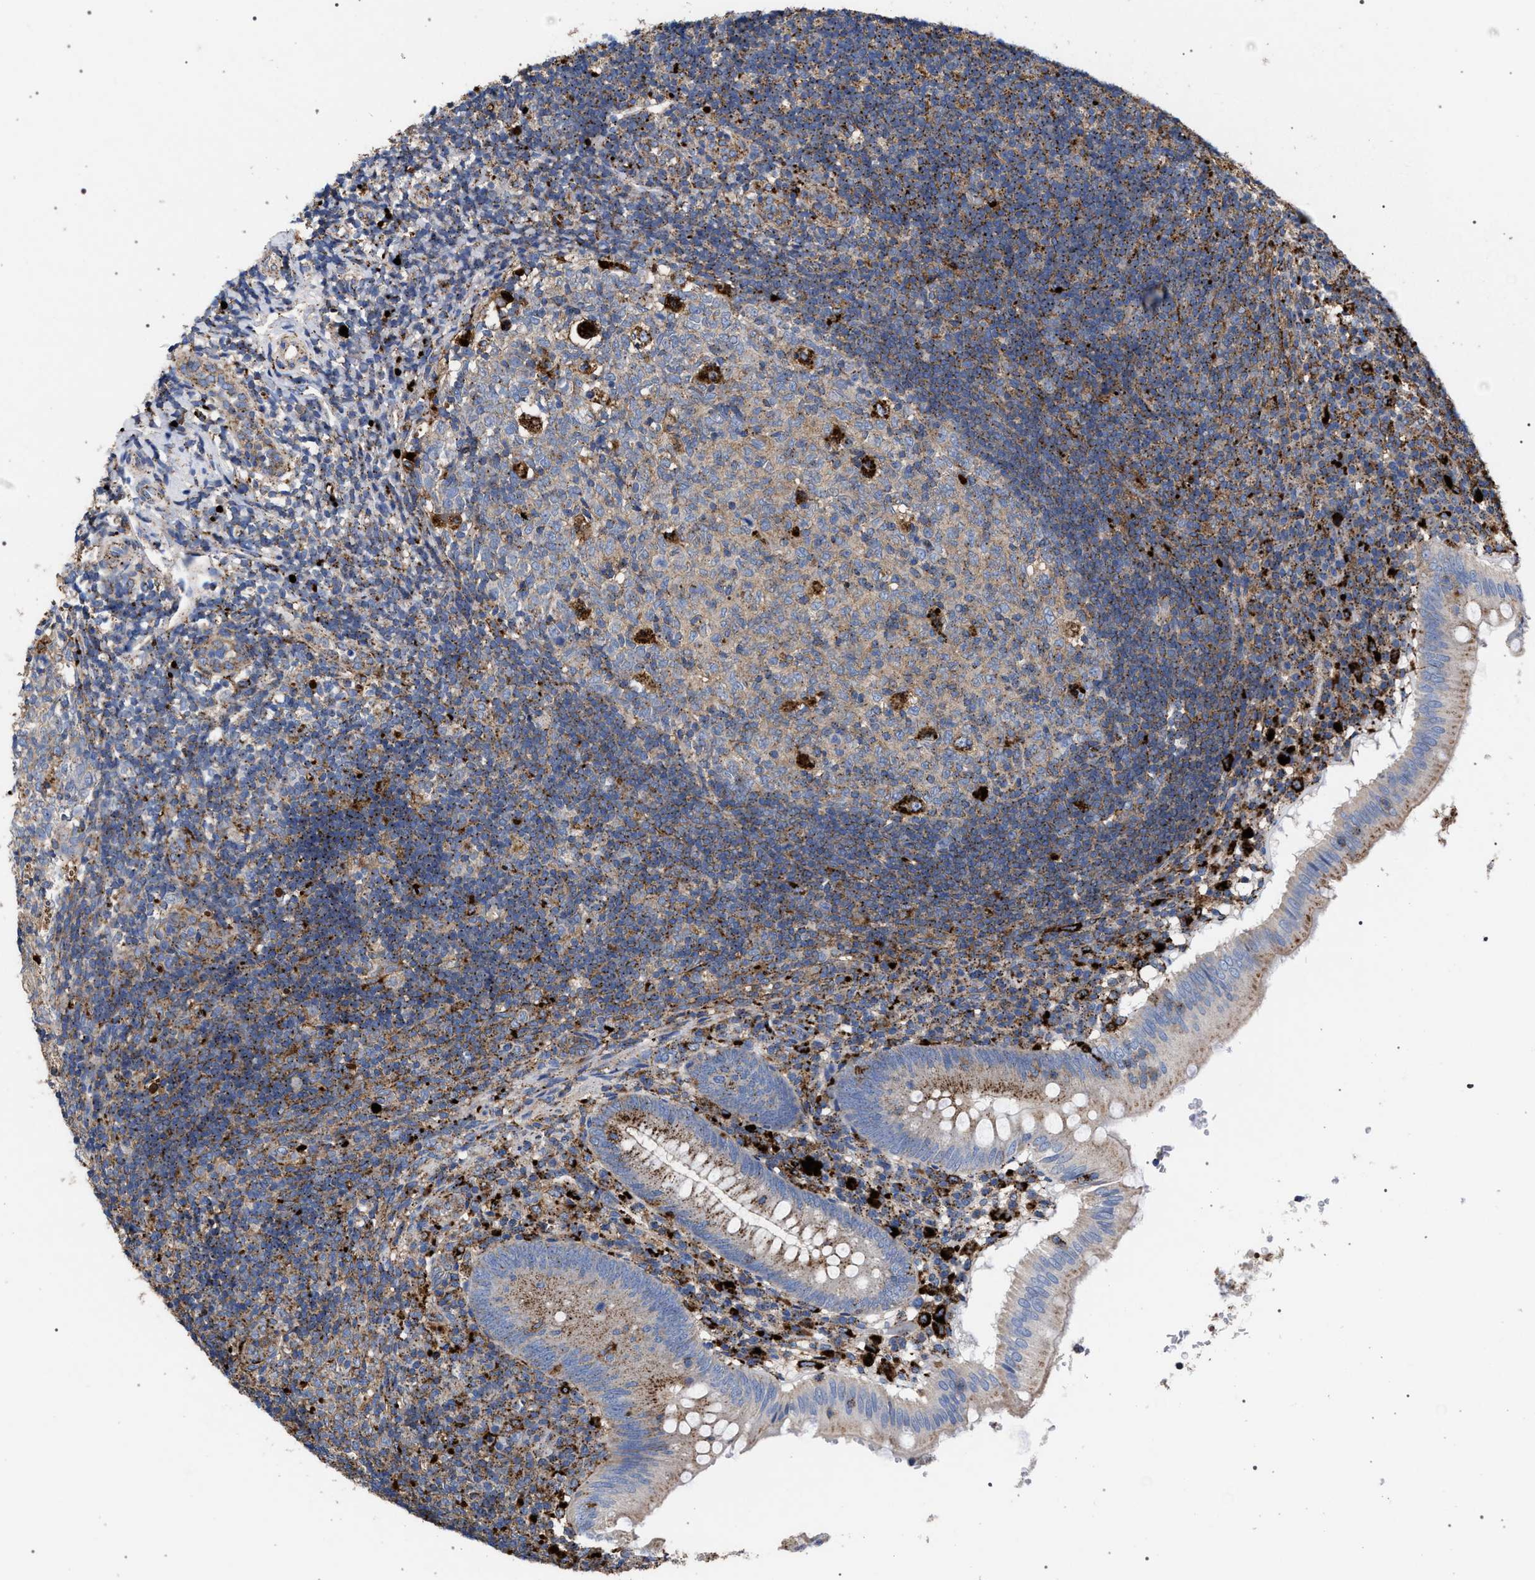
{"staining": {"intensity": "moderate", "quantity": ">75%", "location": "cytoplasmic/membranous"}, "tissue": "appendix", "cell_type": "Glandular cells", "image_type": "normal", "snomed": [{"axis": "morphology", "description": "Normal tissue, NOS"}, {"axis": "topography", "description": "Appendix"}], "caption": "High-magnification brightfield microscopy of benign appendix stained with DAB (3,3'-diaminobenzidine) (brown) and counterstained with hematoxylin (blue). glandular cells exhibit moderate cytoplasmic/membranous staining is present in about>75% of cells.", "gene": "PPT1", "patient": {"sex": "male", "age": 8}}